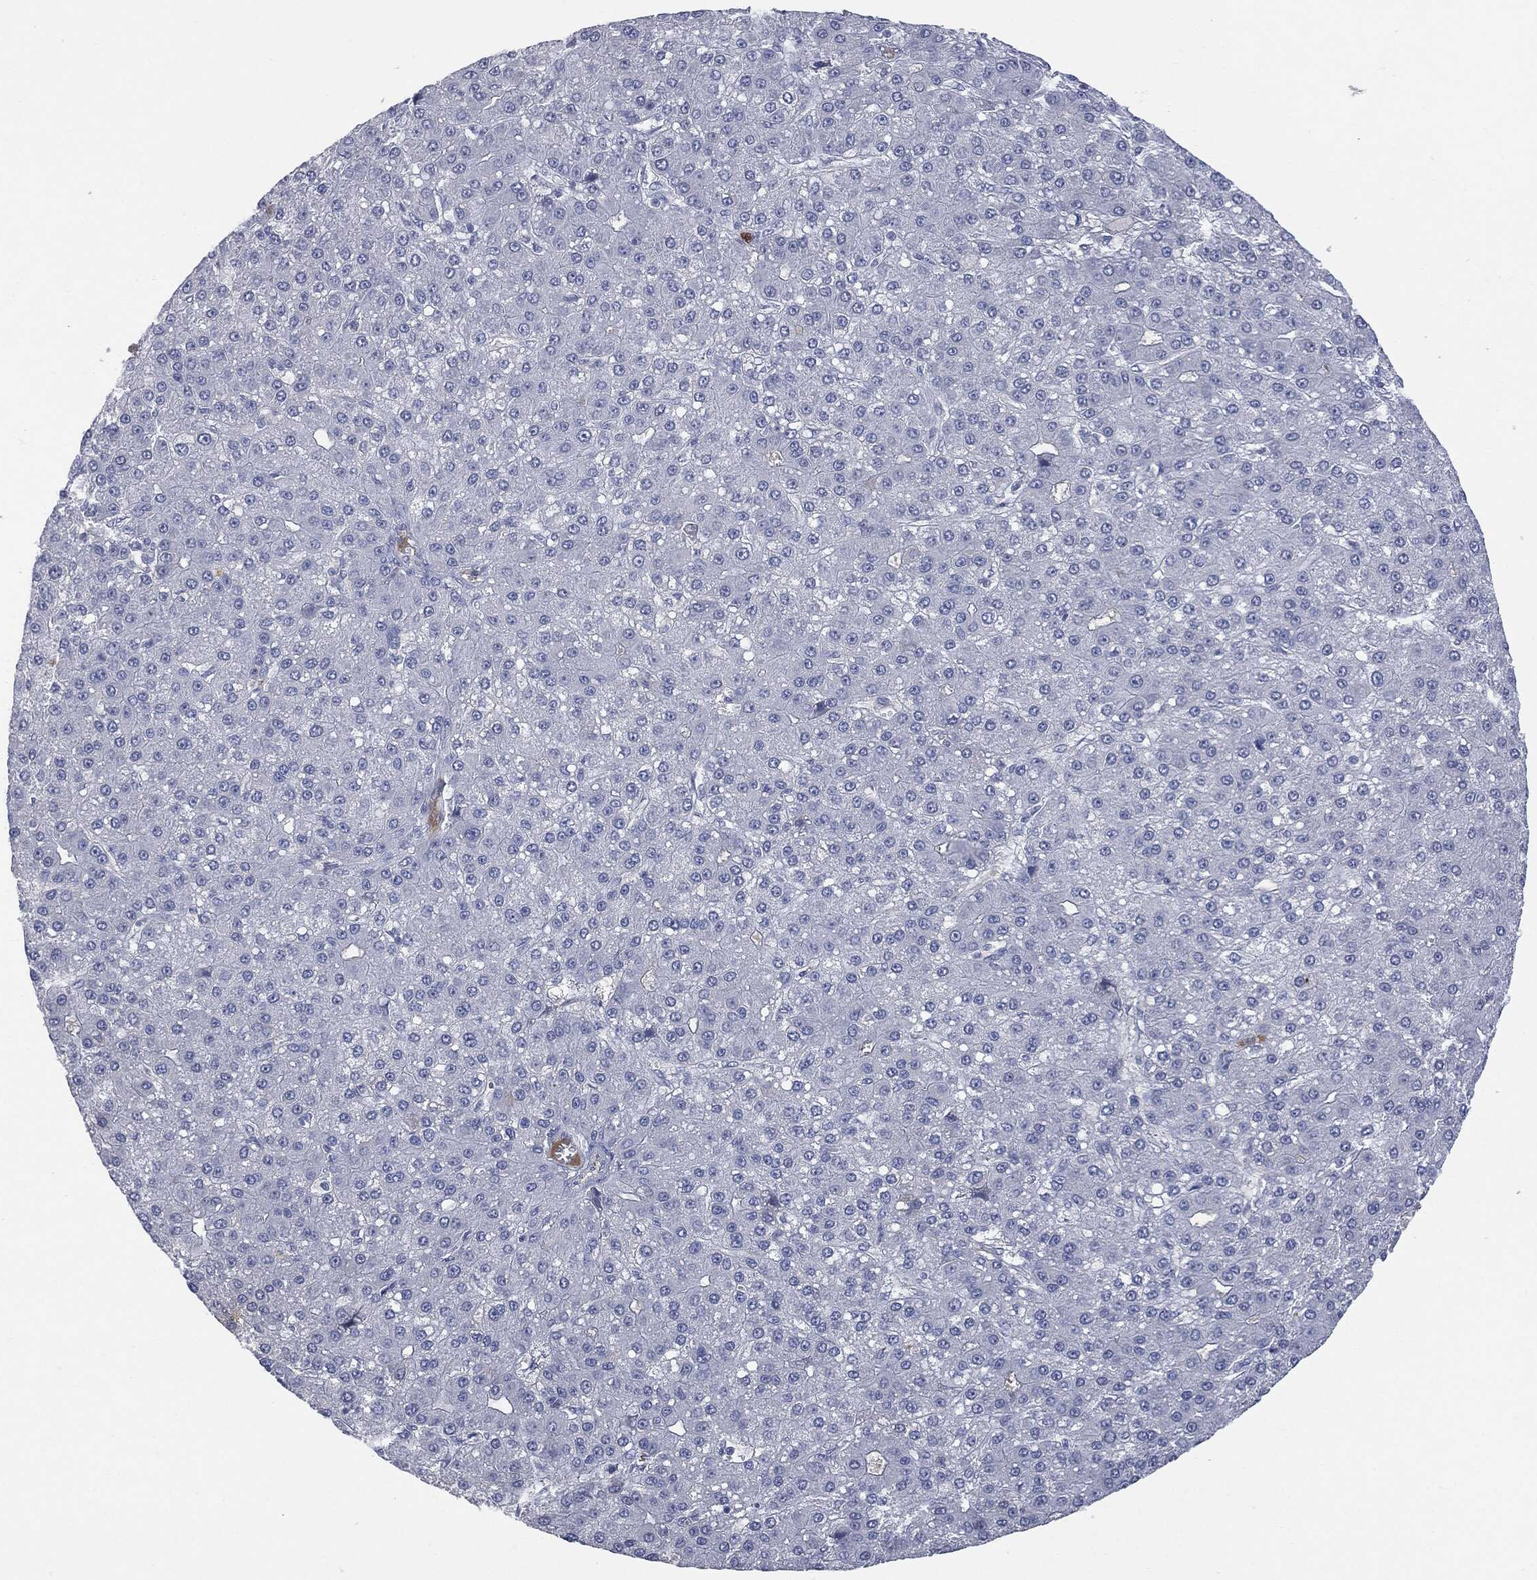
{"staining": {"intensity": "negative", "quantity": "none", "location": "none"}, "tissue": "liver cancer", "cell_type": "Tumor cells", "image_type": "cancer", "snomed": [{"axis": "morphology", "description": "Carcinoma, Hepatocellular, NOS"}, {"axis": "topography", "description": "Liver"}], "caption": "Immunohistochemistry (IHC) image of neoplastic tissue: liver cancer (hepatocellular carcinoma) stained with DAB exhibits no significant protein staining in tumor cells. (DAB IHC with hematoxylin counter stain).", "gene": "BTK", "patient": {"sex": "male", "age": 67}}